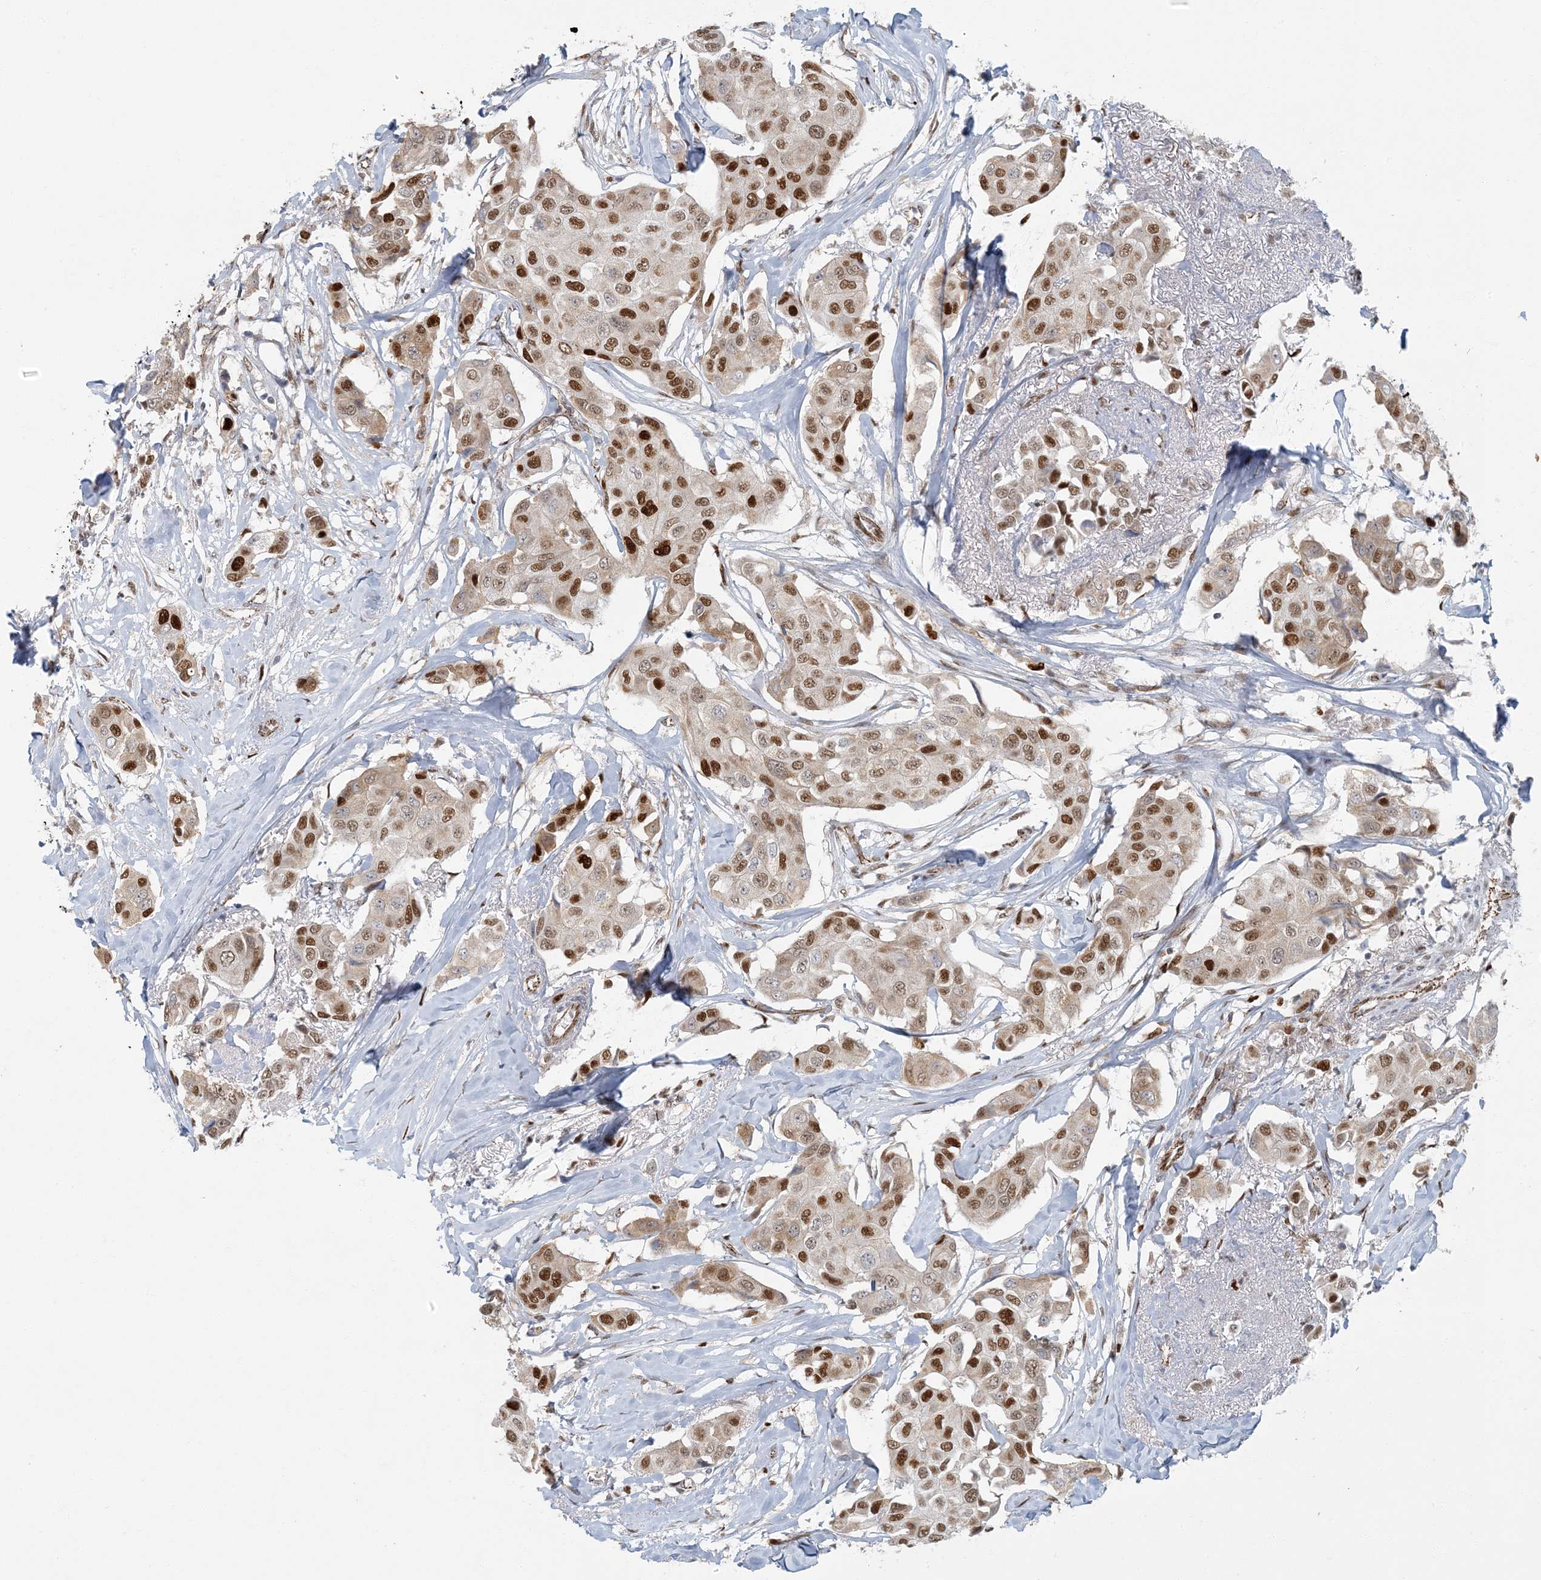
{"staining": {"intensity": "moderate", "quantity": ">75%", "location": "nuclear"}, "tissue": "breast cancer", "cell_type": "Tumor cells", "image_type": "cancer", "snomed": [{"axis": "morphology", "description": "Duct carcinoma"}, {"axis": "topography", "description": "Breast"}], "caption": "Breast intraductal carcinoma tissue exhibits moderate nuclear positivity in approximately >75% of tumor cells", "gene": "AK9", "patient": {"sex": "female", "age": 80}}